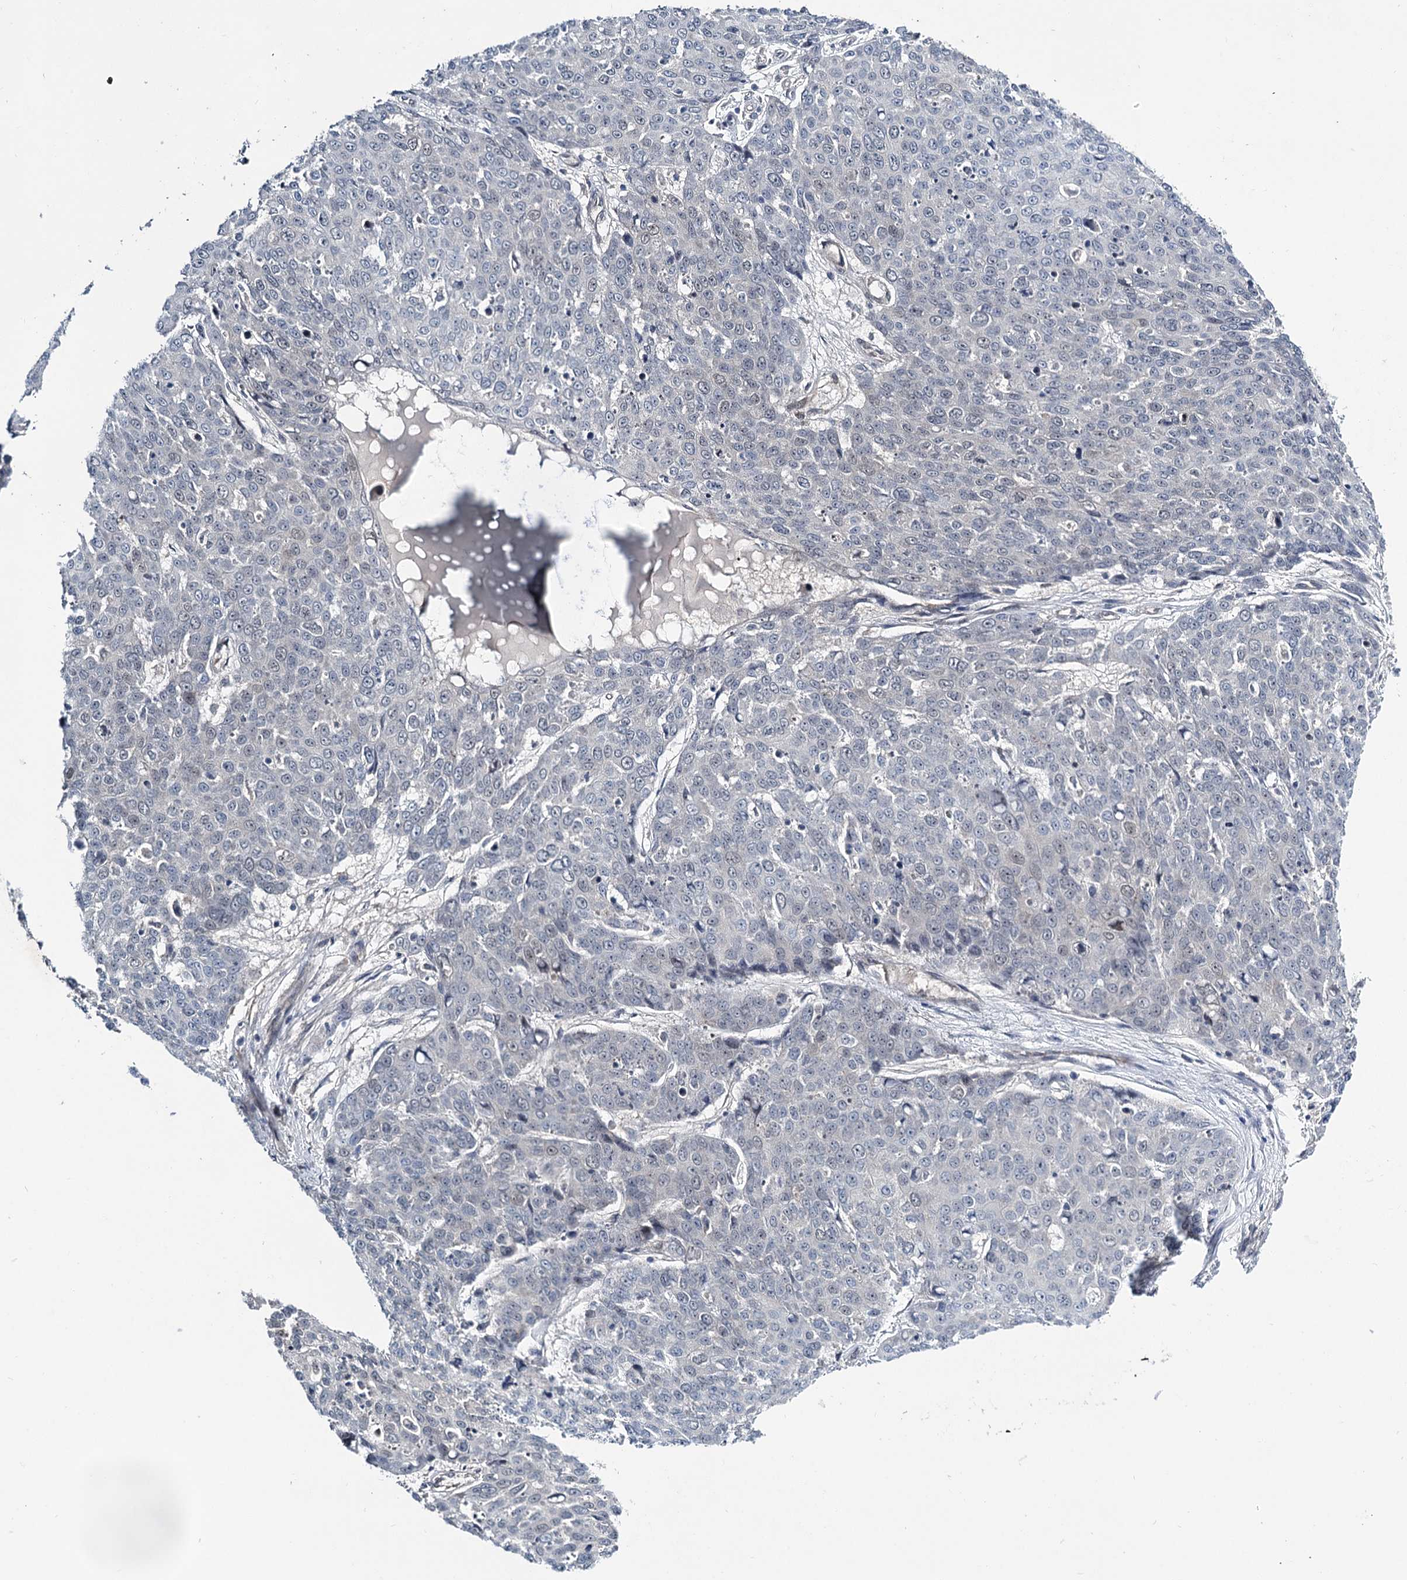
{"staining": {"intensity": "negative", "quantity": "none", "location": "none"}, "tissue": "skin cancer", "cell_type": "Tumor cells", "image_type": "cancer", "snomed": [{"axis": "morphology", "description": "Squamous cell carcinoma, NOS"}, {"axis": "topography", "description": "Skin"}], "caption": "Immunohistochemistry histopathology image of neoplastic tissue: human skin cancer (squamous cell carcinoma) stained with DAB (3,3'-diaminobenzidine) displays no significant protein staining in tumor cells.", "gene": "DCUN1D4", "patient": {"sex": "male", "age": 71}}